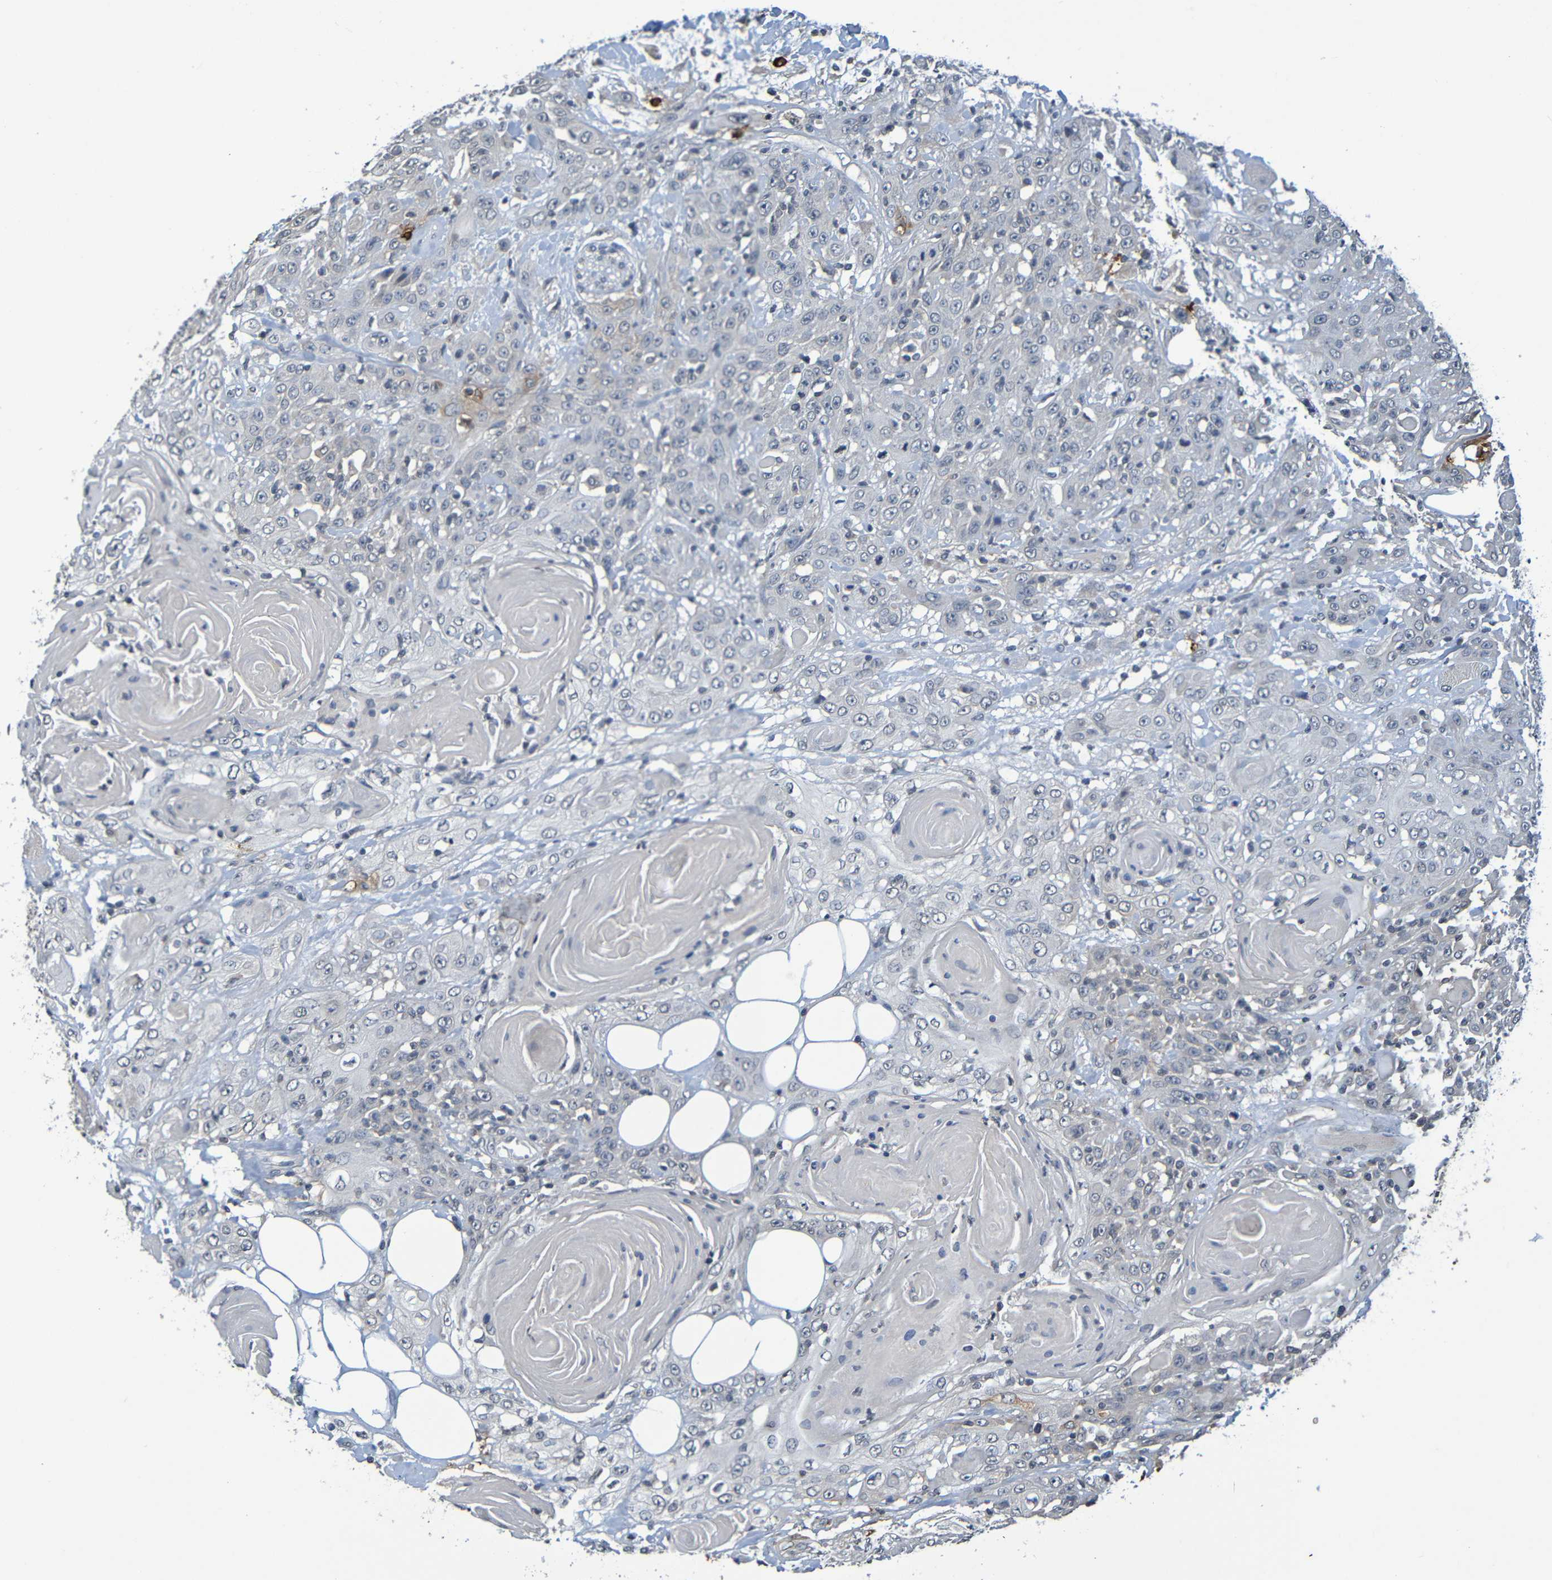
{"staining": {"intensity": "negative", "quantity": "none", "location": "none"}, "tissue": "head and neck cancer", "cell_type": "Tumor cells", "image_type": "cancer", "snomed": [{"axis": "morphology", "description": "Squamous cell carcinoma, NOS"}, {"axis": "topography", "description": "Head-Neck"}], "caption": "This image is of head and neck cancer stained with immunohistochemistry (IHC) to label a protein in brown with the nuclei are counter-stained blue. There is no positivity in tumor cells.", "gene": "C3AR1", "patient": {"sex": "female", "age": 84}}